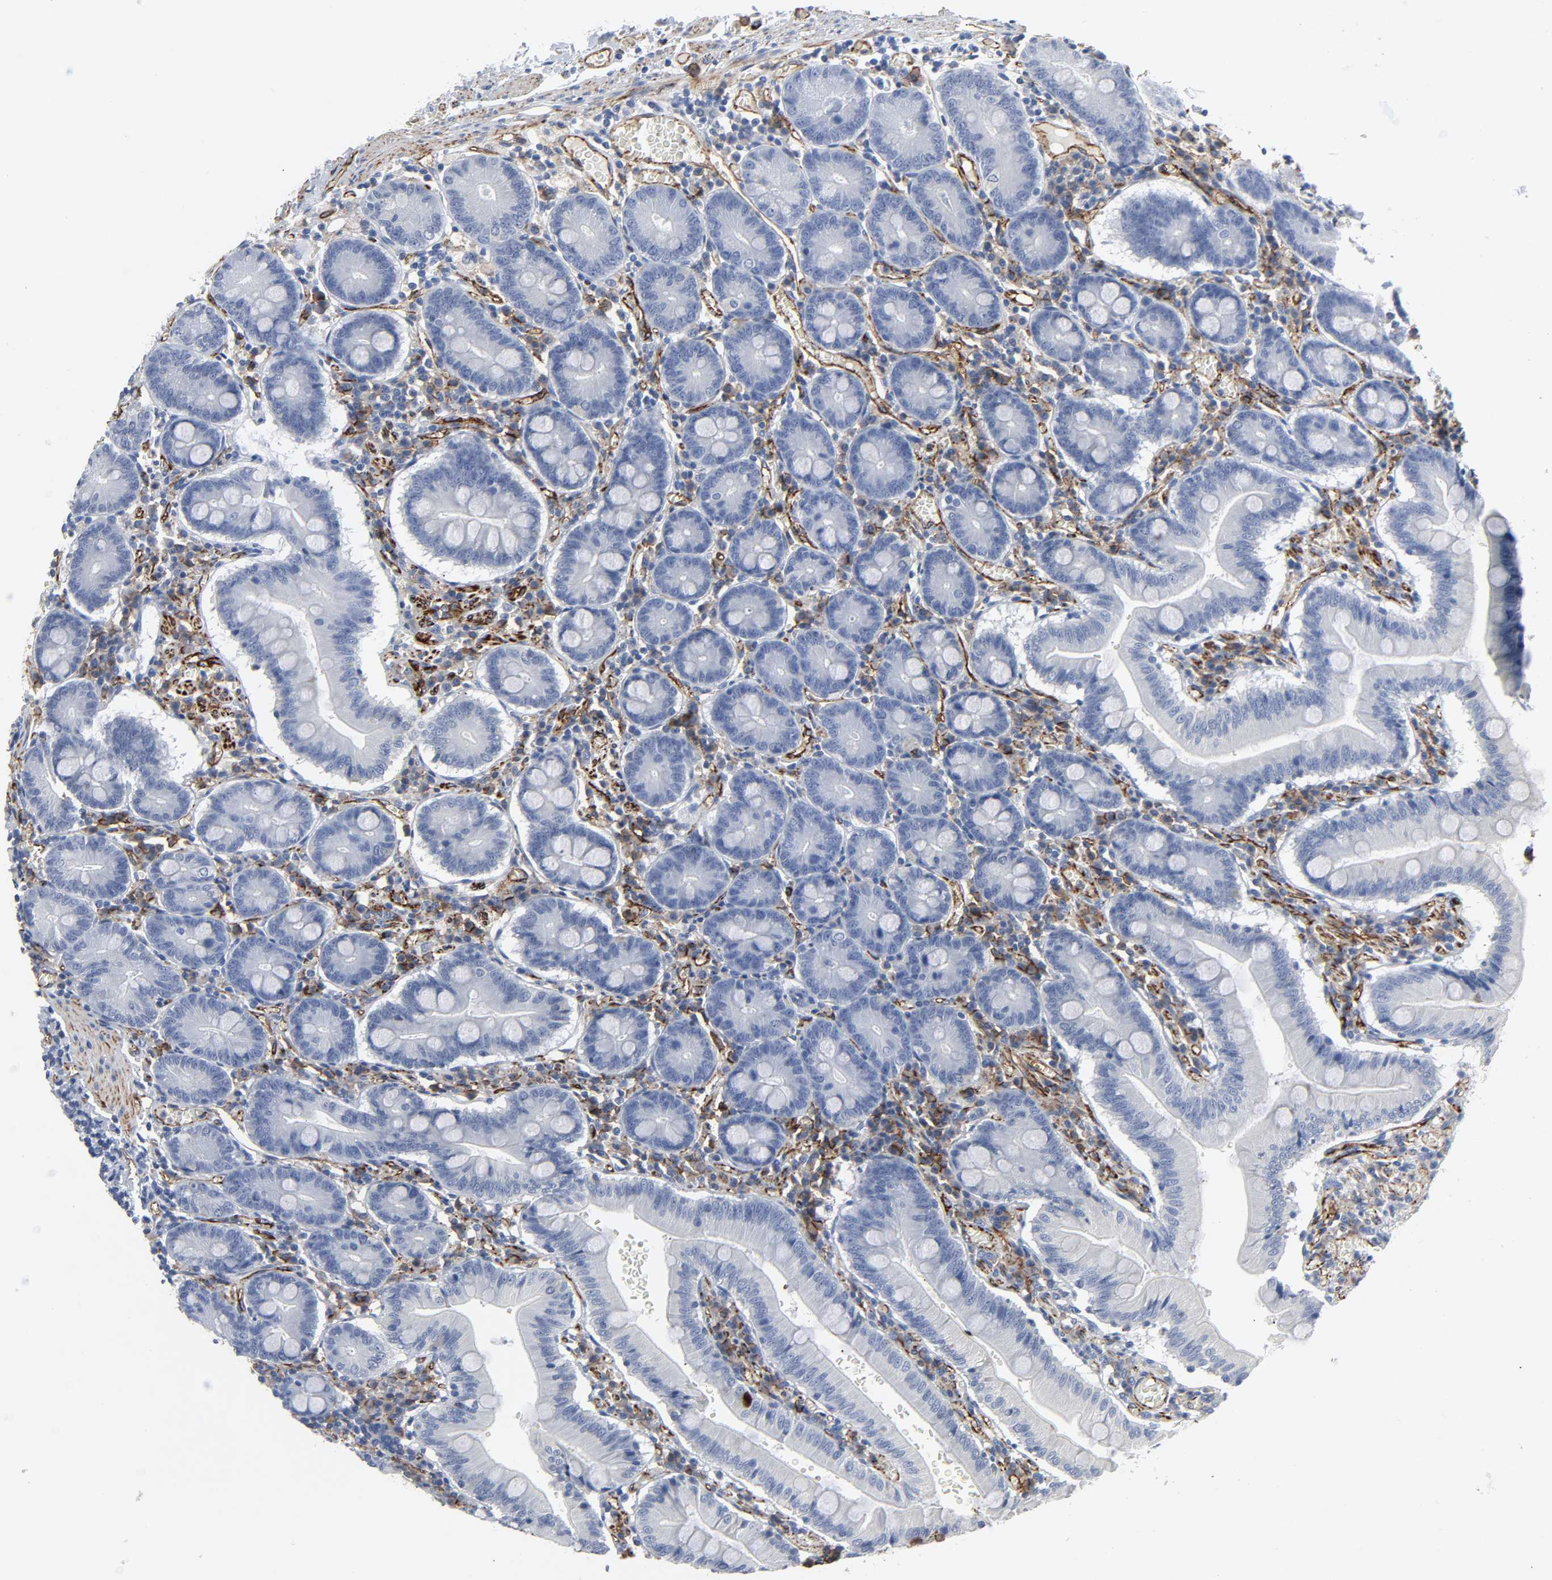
{"staining": {"intensity": "negative", "quantity": "none", "location": "none"}, "tissue": "small intestine", "cell_type": "Glandular cells", "image_type": "normal", "snomed": [{"axis": "morphology", "description": "Normal tissue, NOS"}, {"axis": "topography", "description": "Small intestine"}], "caption": "DAB (3,3'-diaminobenzidine) immunohistochemical staining of normal small intestine exhibits no significant staining in glandular cells. (IHC, brightfield microscopy, high magnification).", "gene": "PECAM1", "patient": {"sex": "male", "age": 71}}